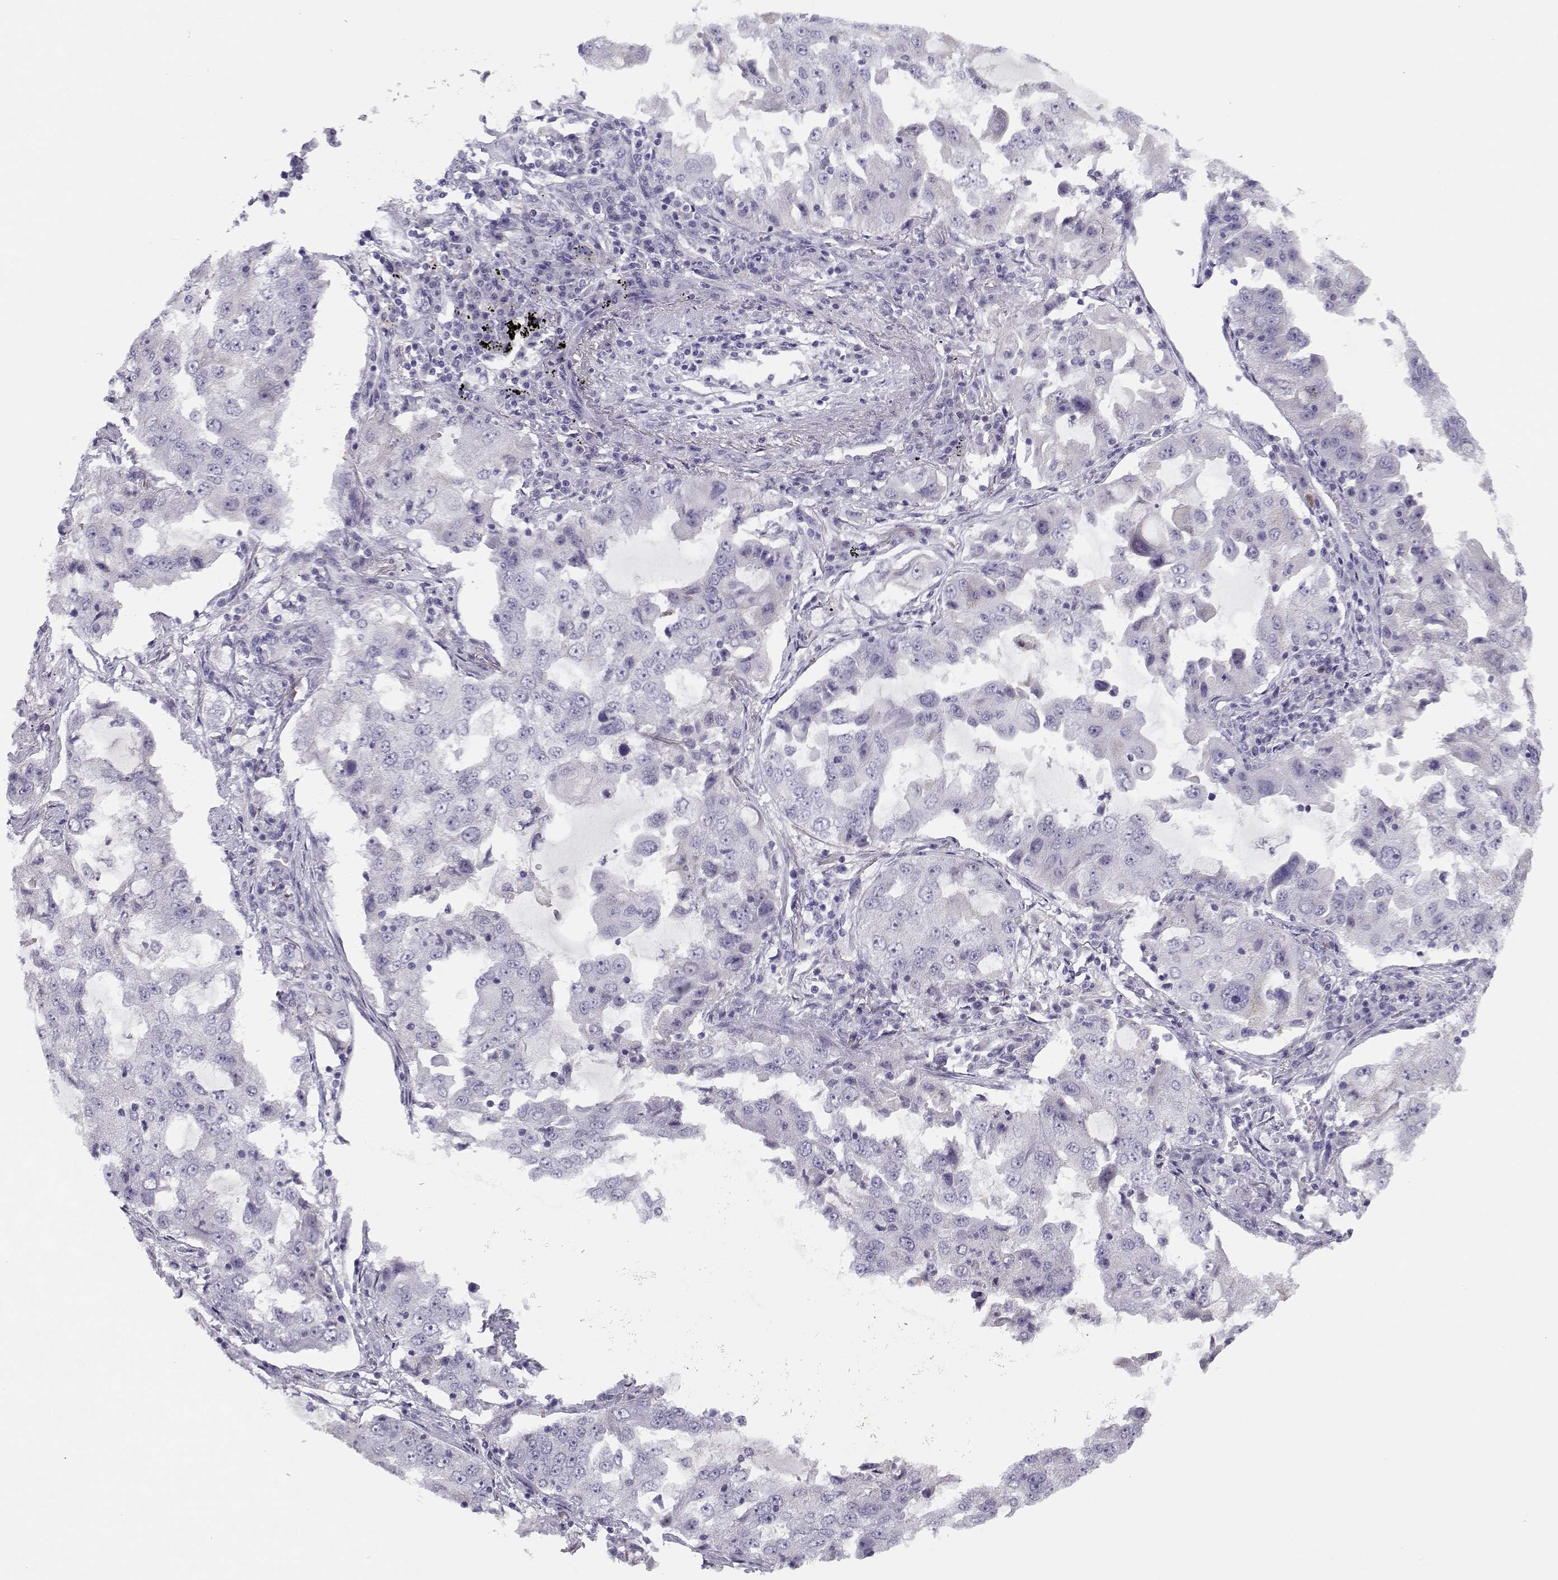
{"staining": {"intensity": "negative", "quantity": "none", "location": "none"}, "tissue": "lung cancer", "cell_type": "Tumor cells", "image_type": "cancer", "snomed": [{"axis": "morphology", "description": "Adenocarcinoma, NOS"}, {"axis": "topography", "description": "Lung"}], "caption": "Immunohistochemistry (IHC) histopathology image of lung cancer (adenocarcinoma) stained for a protein (brown), which exhibits no positivity in tumor cells.", "gene": "CFAP77", "patient": {"sex": "female", "age": 61}}